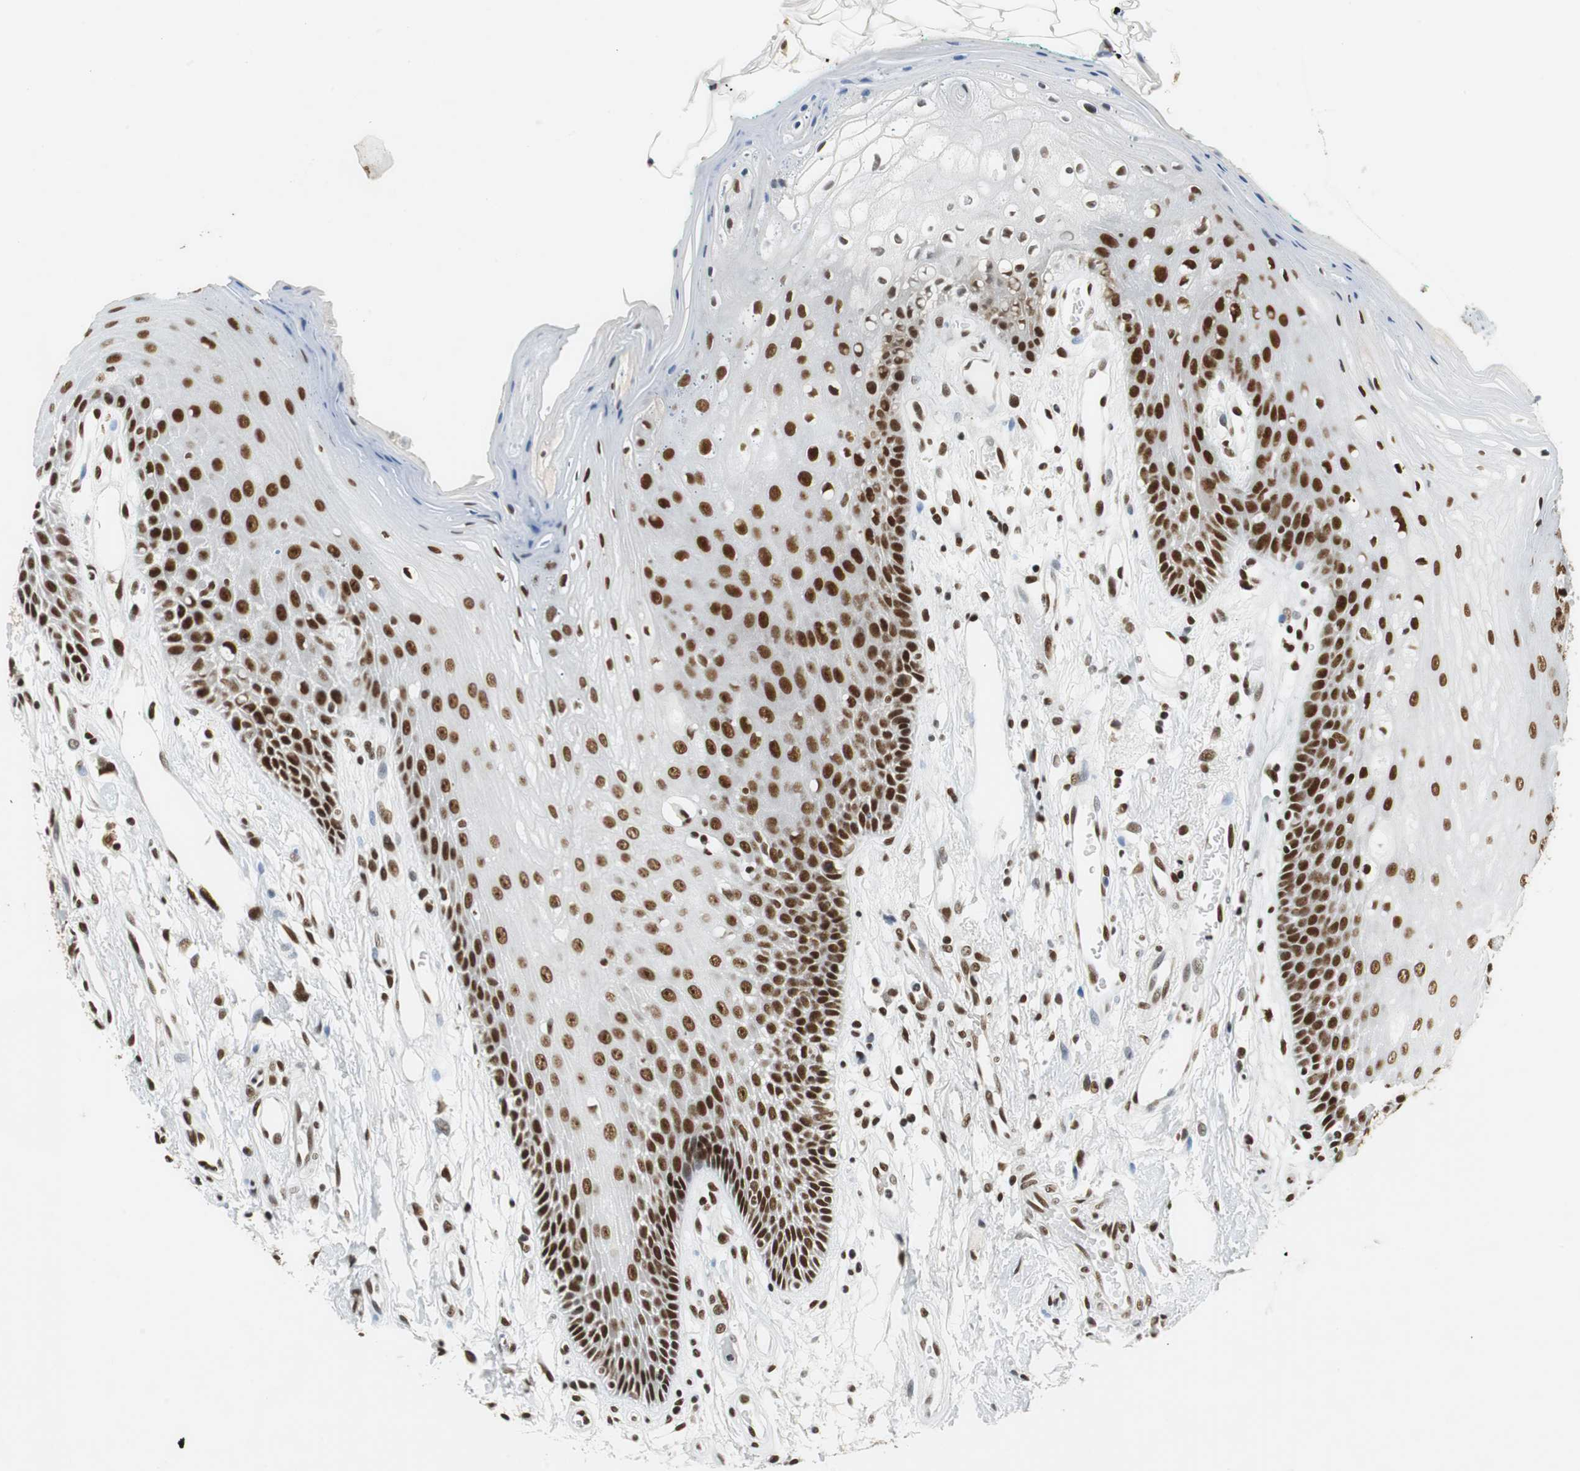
{"staining": {"intensity": "strong", "quantity": ">75%", "location": "nuclear"}, "tissue": "oral mucosa", "cell_type": "Squamous epithelial cells", "image_type": "normal", "snomed": [{"axis": "morphology", "description": "Normal tissue, NOS"}, {"axis": "morphology", "description": "Squamous cell carcinoma, NOS"}, {"axis": "topography", "description": "Skeletal muscle"}, {"axis": "topography", "description": "Oral tissue"}, {"axis": "topography", "description": "Head-Neck"}], "caption": "This image reveals unremarkable oral mucosa stained with immunohistochemistry (IHC) to label a protein in brown. The nuclear of squamous epithelial cells show strong positivity for the protein. Nuclei are counter-stained blue.", "gene": "PRKDC", "patient": {"sex": "female", "age": 84}}